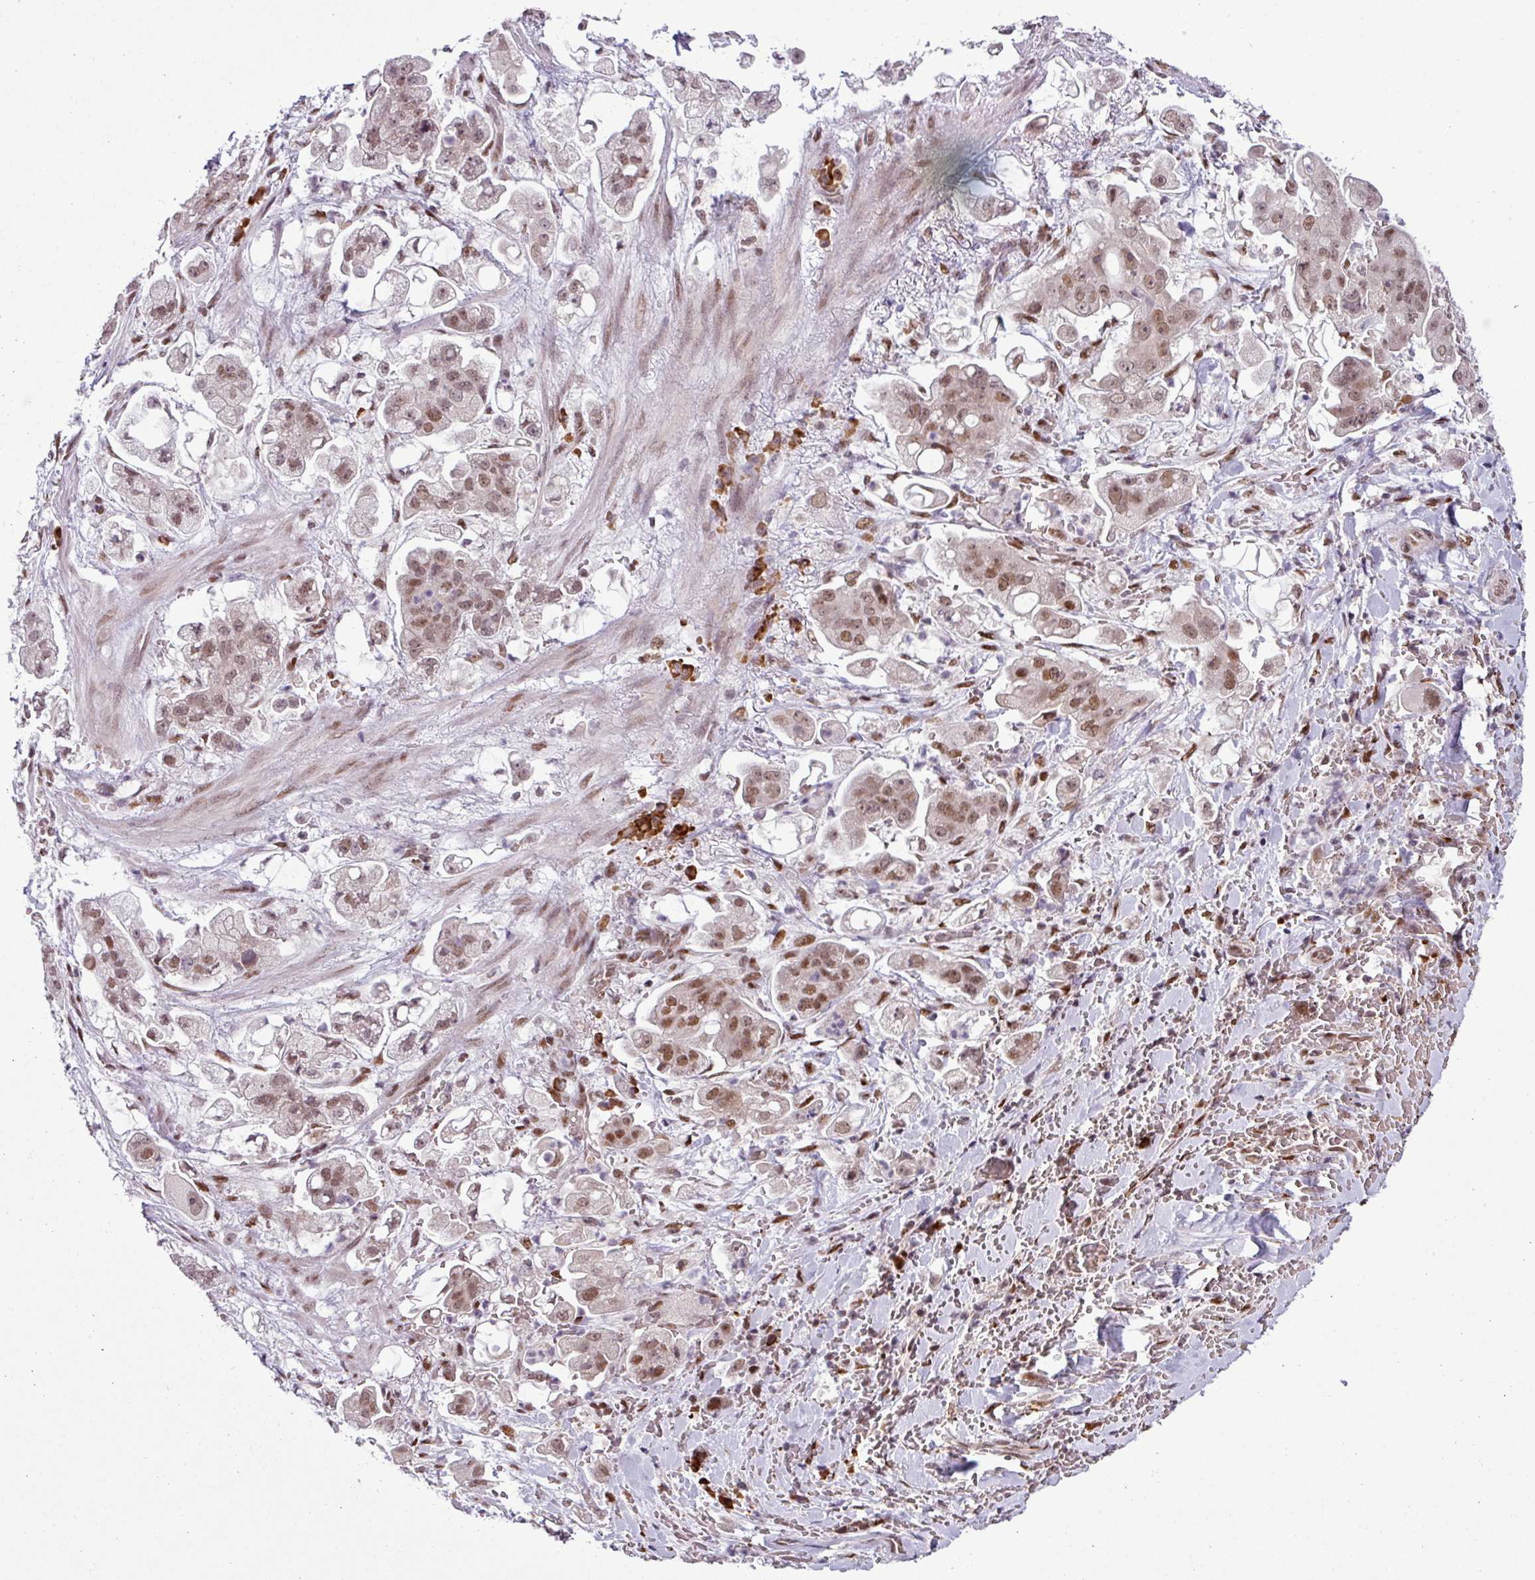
{"staining": {"intensity": "moderate", "quantity": "25%-75%", "location": "nuclear"}, "tissue": "stomach cancer", "cell_type": "Tumor cells", "image_type": "cancer", "snomed": [{"axis": "morphology", "description": "Adenocarcinoma, NOS"}, {"axis": "topography", "description": "Stomach"}], "caption": "This histopathology image demonstrates stomach adenocarcinoma stained with immunohistochemistry to label a protein in brown. The nuclear of tumor cells show moderate positivity for the protein. Nuclei are counter-stained blue.", "gene": "PRDM5", "patient": {"sex": "male", "age": 62}}